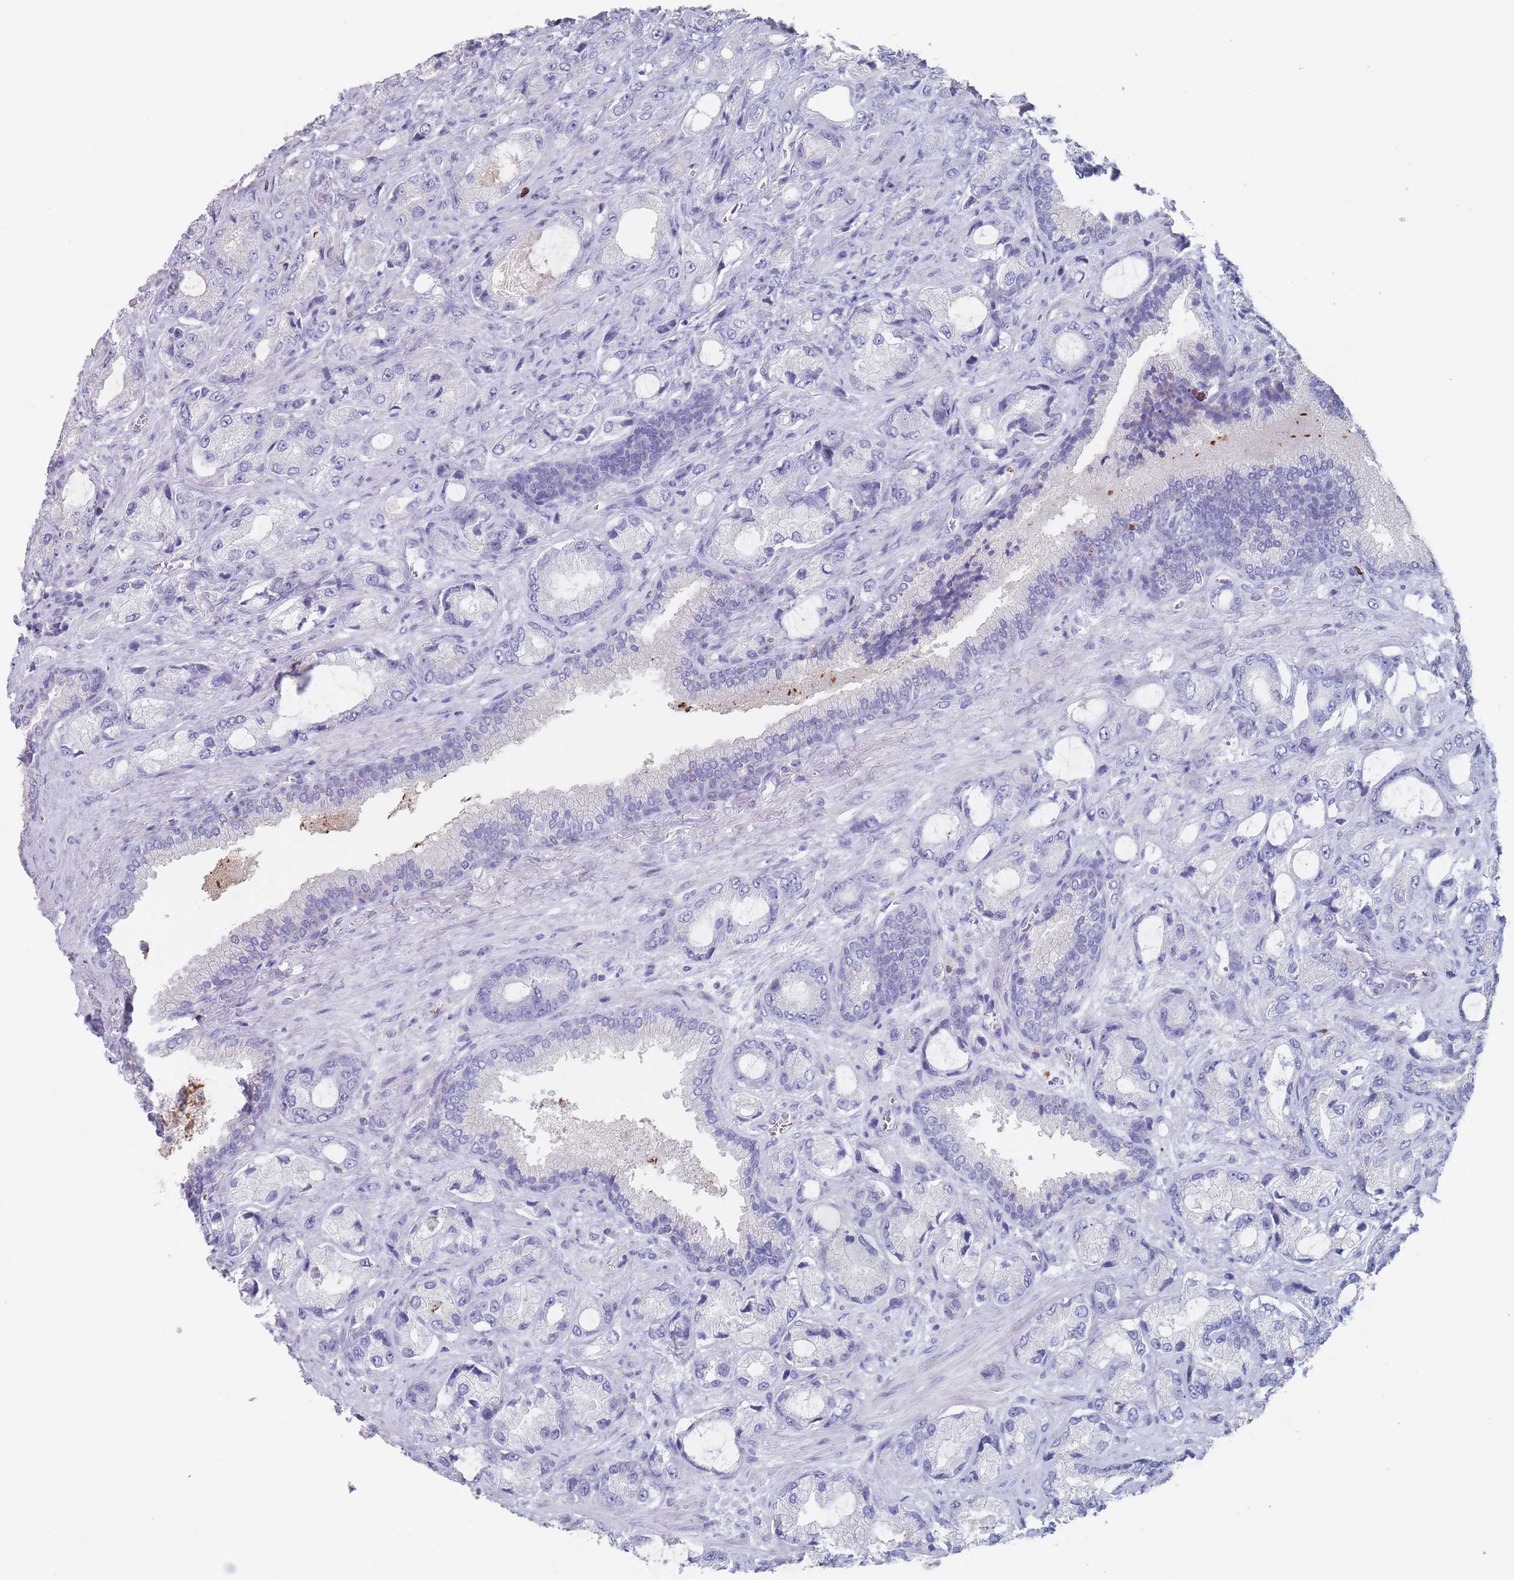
{"staining": {"intensity": "negative", "quantity": "none", "location": "none"}, "tissue": "prostate cancer", "cell_type": "Tumor cells", "image_type": "cancer", "snomed": [{"axis": "morphology", "description": "Adenocarcinoma, High grade"}, {"axis": "topography", "description": "Prostate"}], "caption": "High power microscopy photomicrograph of an IHC micrograph of prostate adenocarcinoma (high-grade), revealing no significant staining in tumor cells.", "gene": "ATP1A3", "patient": {"sex": "male", "age": 68}}